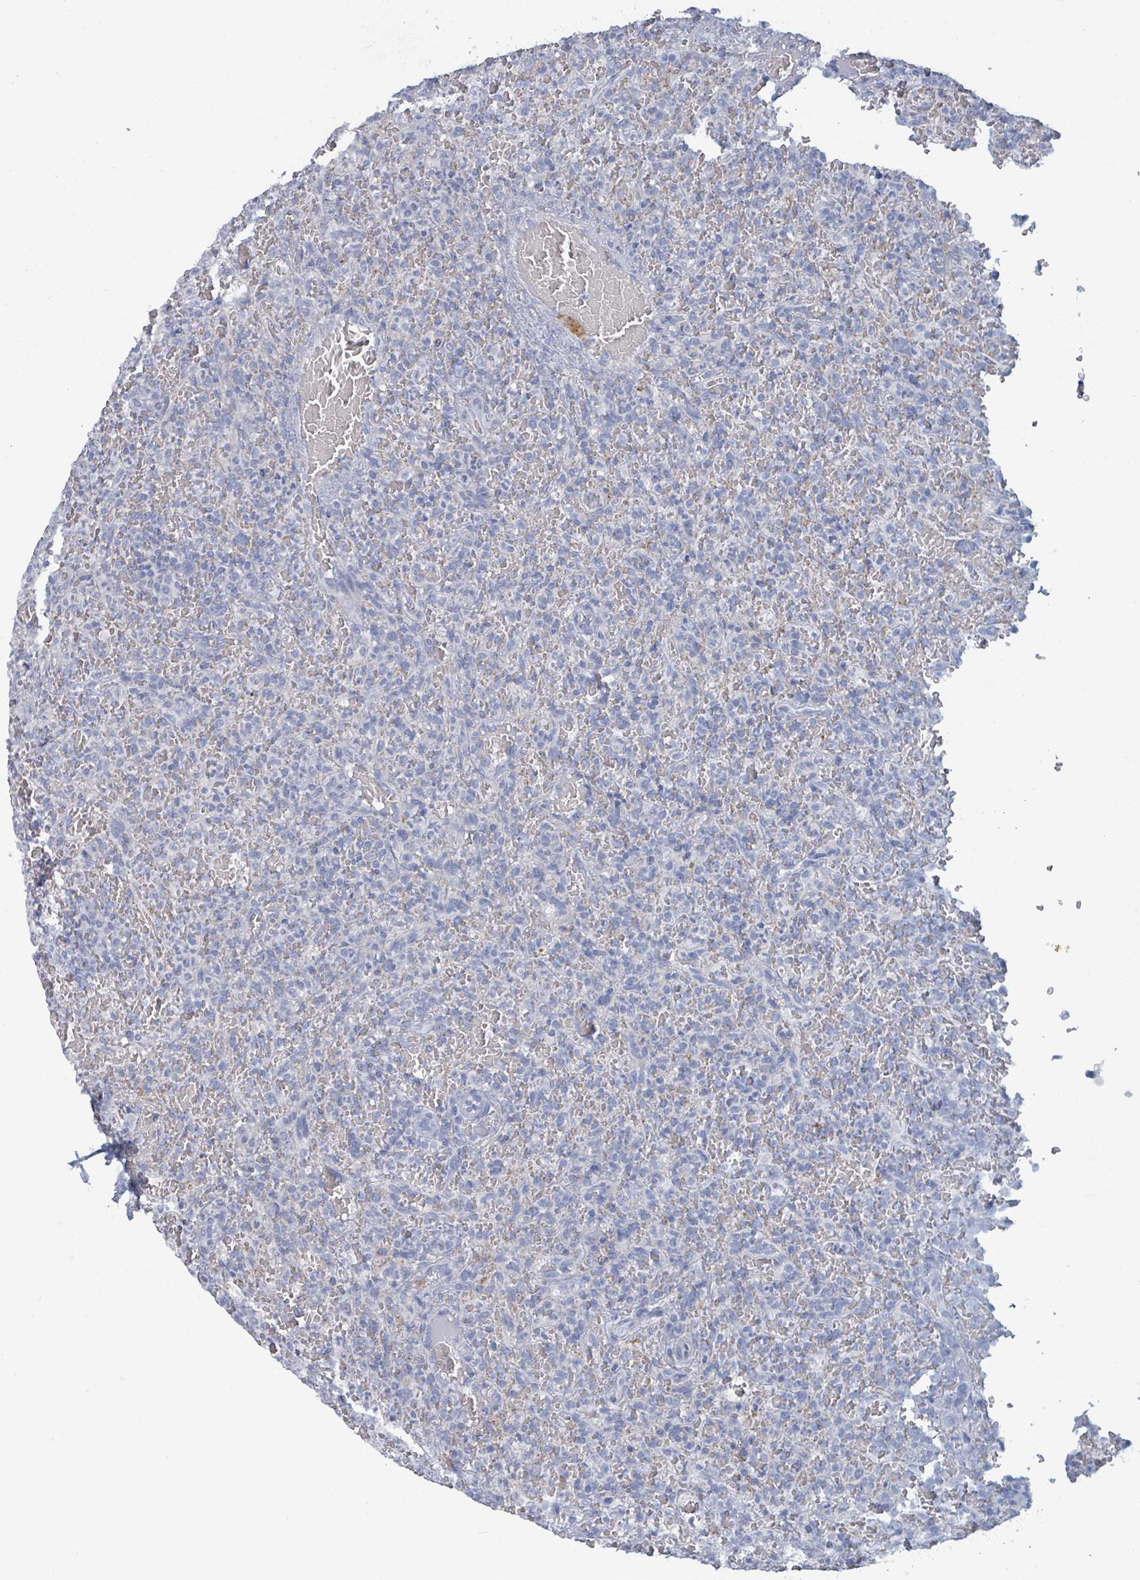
{"staining": {"intensity": "negative", "quantity": "none", "location": "none"}, "tissue": "lymphoma", "cell_type": "Tumor cells", "image_type": "cancer", "snomed": [{"axis": "morphology", "description": "Malignant lymphoma, non-Hodgkin's type, Low grade"}, {"axis": "topography", "description": "Spleen"}], "caption": "IHC histopathology image of lymphoma stained for a protein (brown), which displays no positivity in tumor cells.", "gene": "VPS13D", "patient": {"sex": "female", "age": 64}}